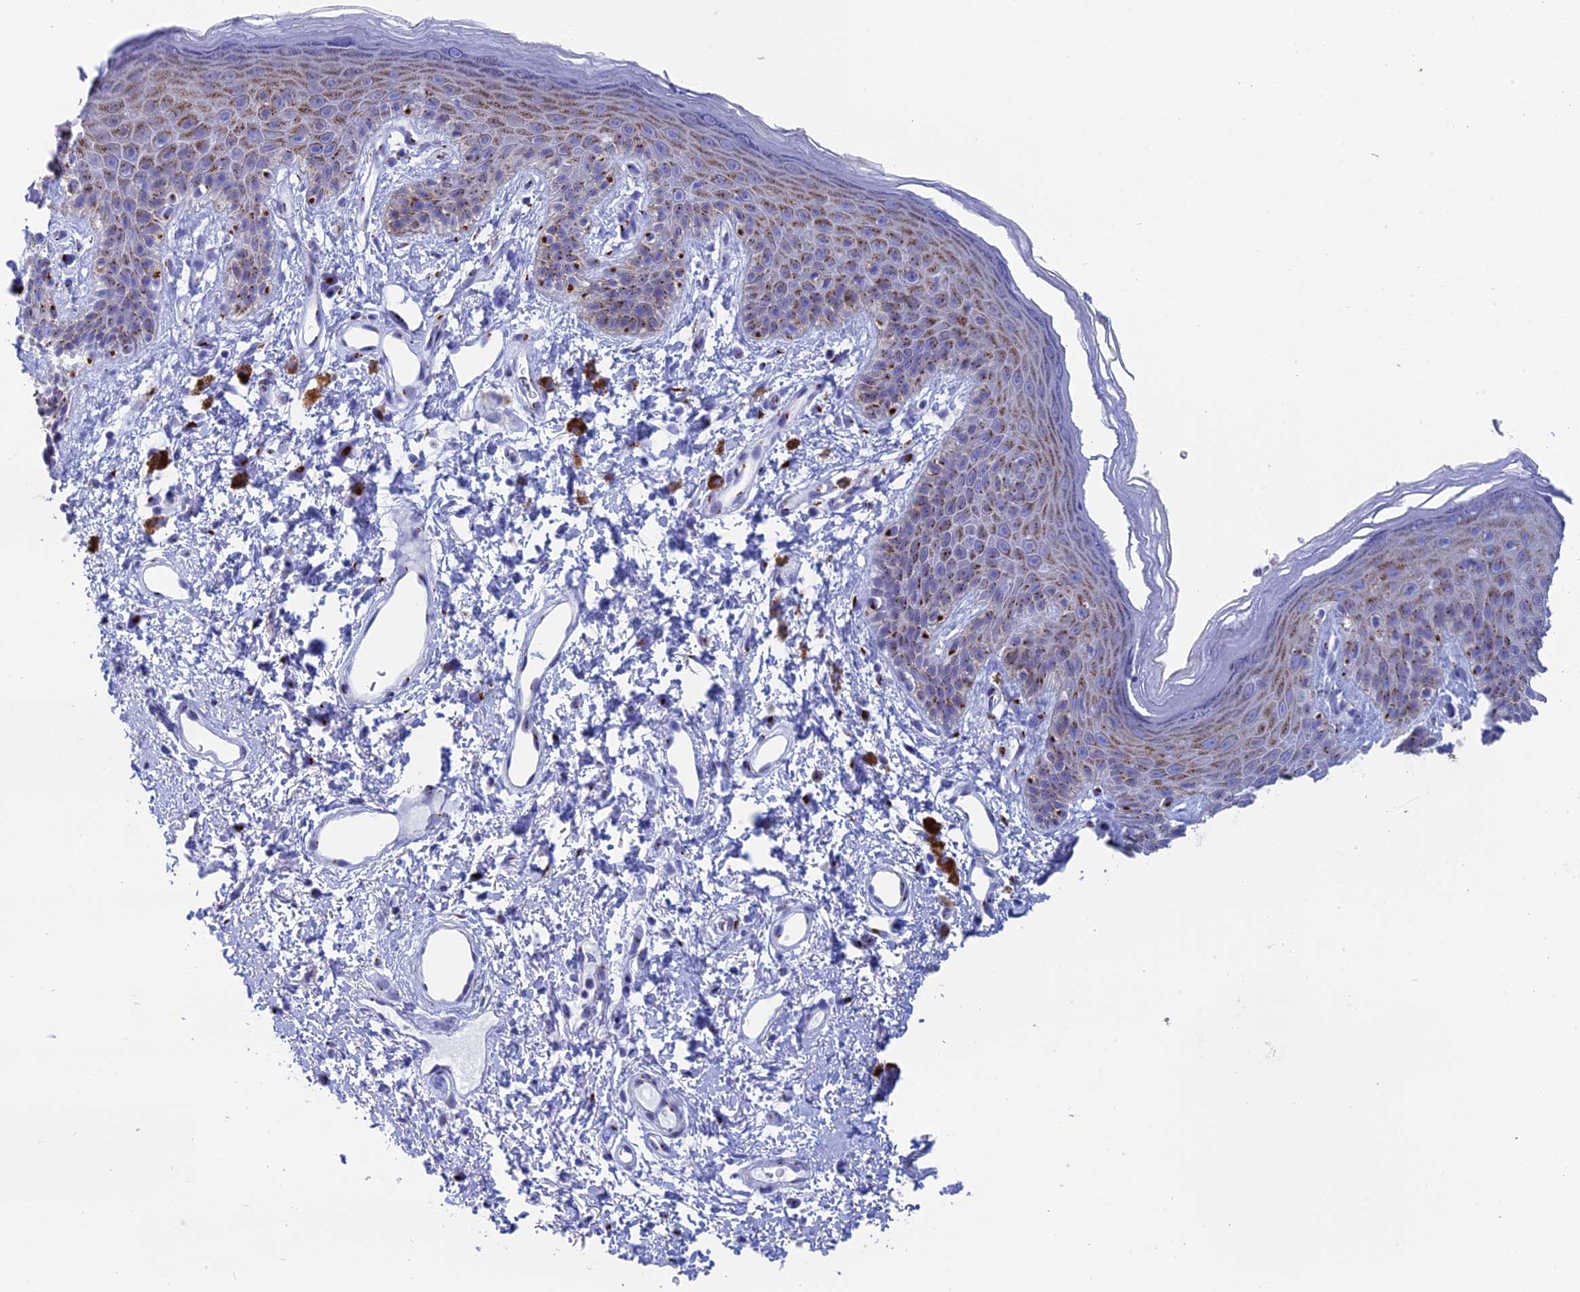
{"staining": {"intensity": "moderate", "quantity": "25%-75%", "location": "cytoplasmic/membranous"}, "tissue": "skin", "cell_type": "Epidermal cells", "image_type": "normal", "snomed": [{"axis": "morphology", "description": "Normal tissue, NOS"}, {"axis": "topography", "description": "Anal"}], "caption": "Immunohistochemical staining of normal human skin exhibits medium levels of moderate cytoplasmic/membranous expression in approximately 25%-75% of epidermal cells.", "gene": "ERICH4", "patient": {"sex": "female", "age": 46}}